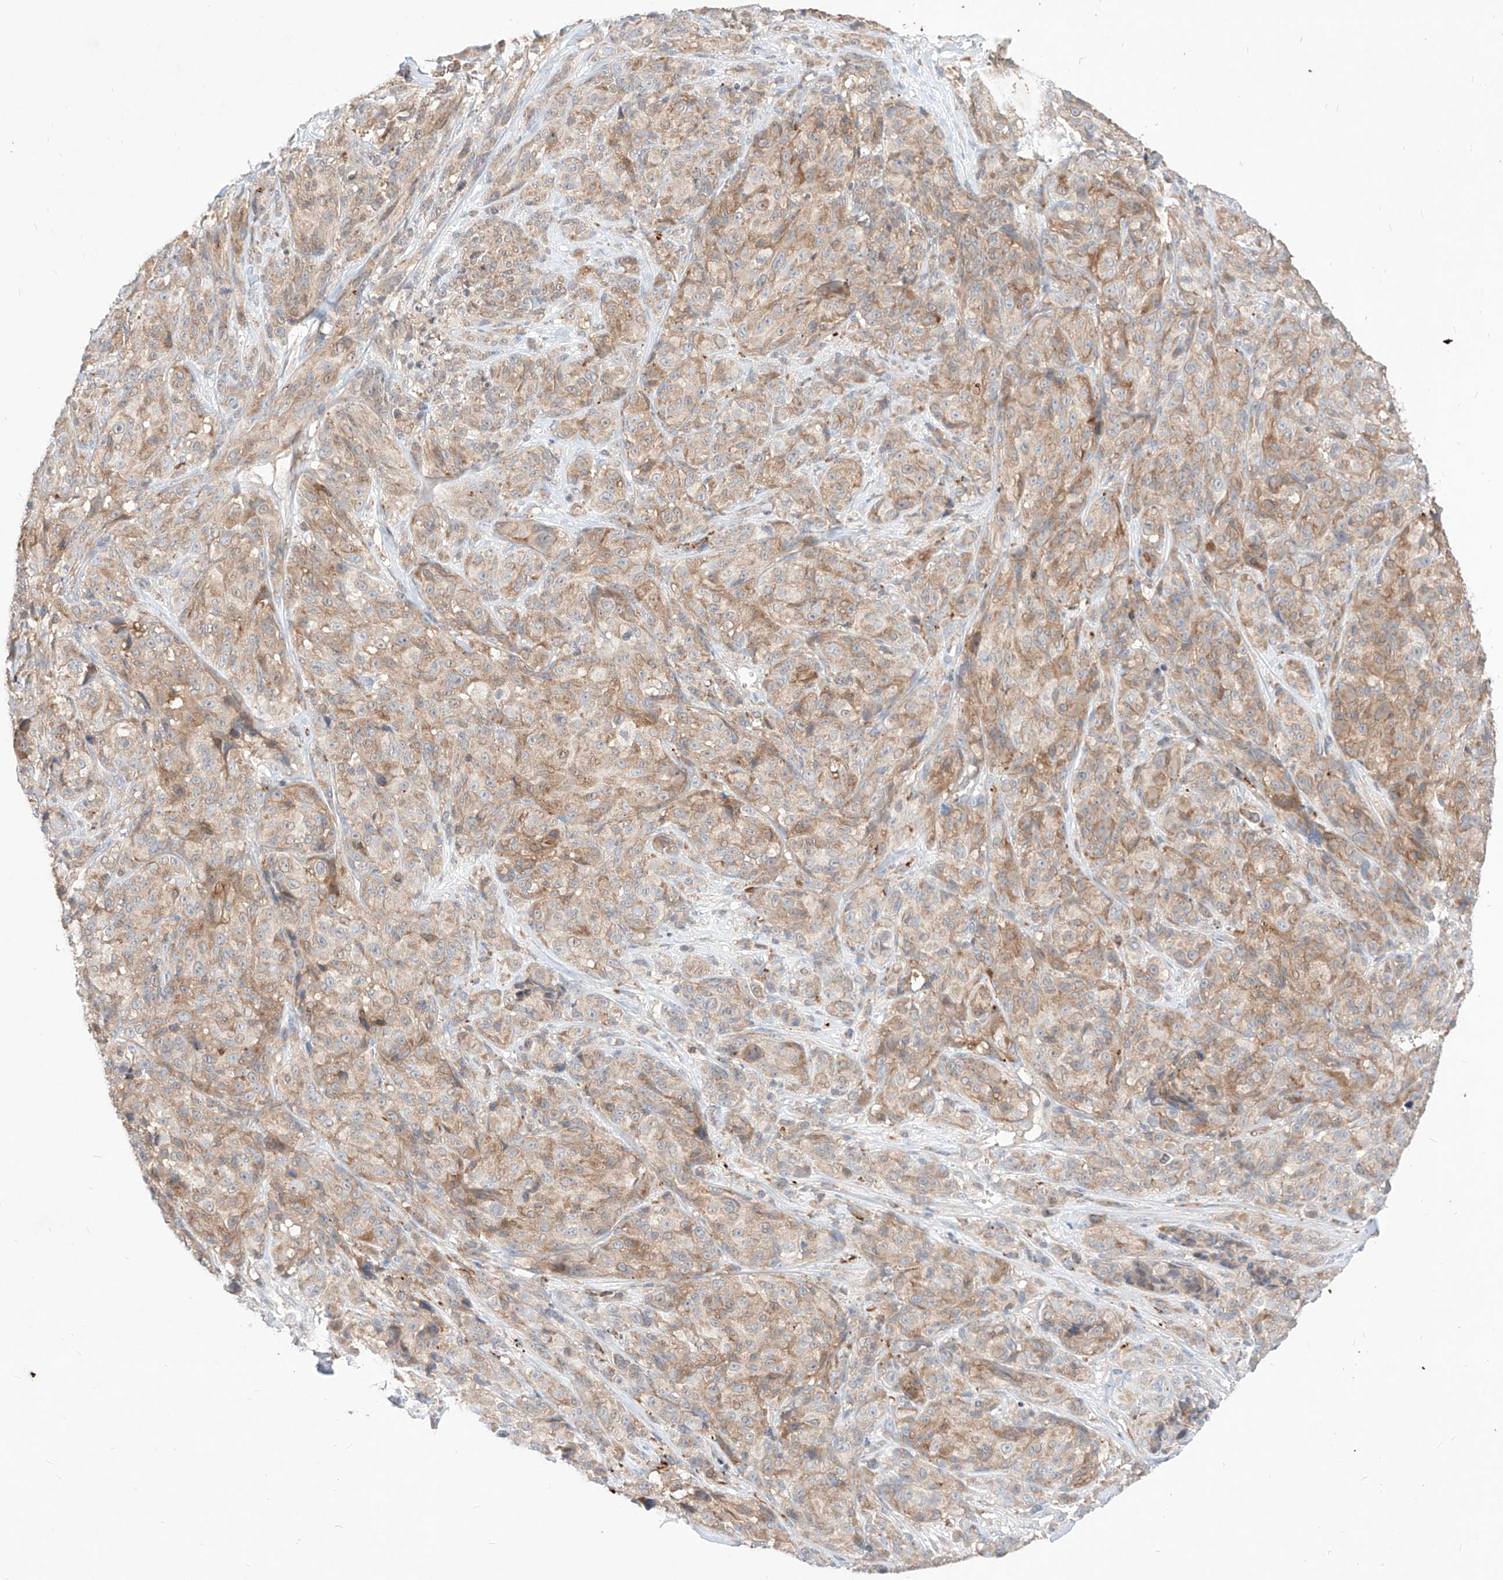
{"staining": {"intensity": "weak", "quantity": ">75%", "location": "cytoplasmic/membranous"}, "tissue": "melanoma", "cell_type": "Tumor cells", "image_type": "cancer", "snomed": [{"axis": "morphology", "description": "Malignant melanoma, NOS"}, {"axis": "topography", "description": "Skin"}], "caption": "This is an image of immunohistochemistry staining of malignant melanoma, which shows weak expression in the cytoplasmic/membranous of tumor cells.", "gene": "TSNAX", "patient": {"sex": "male", "age": 73}}